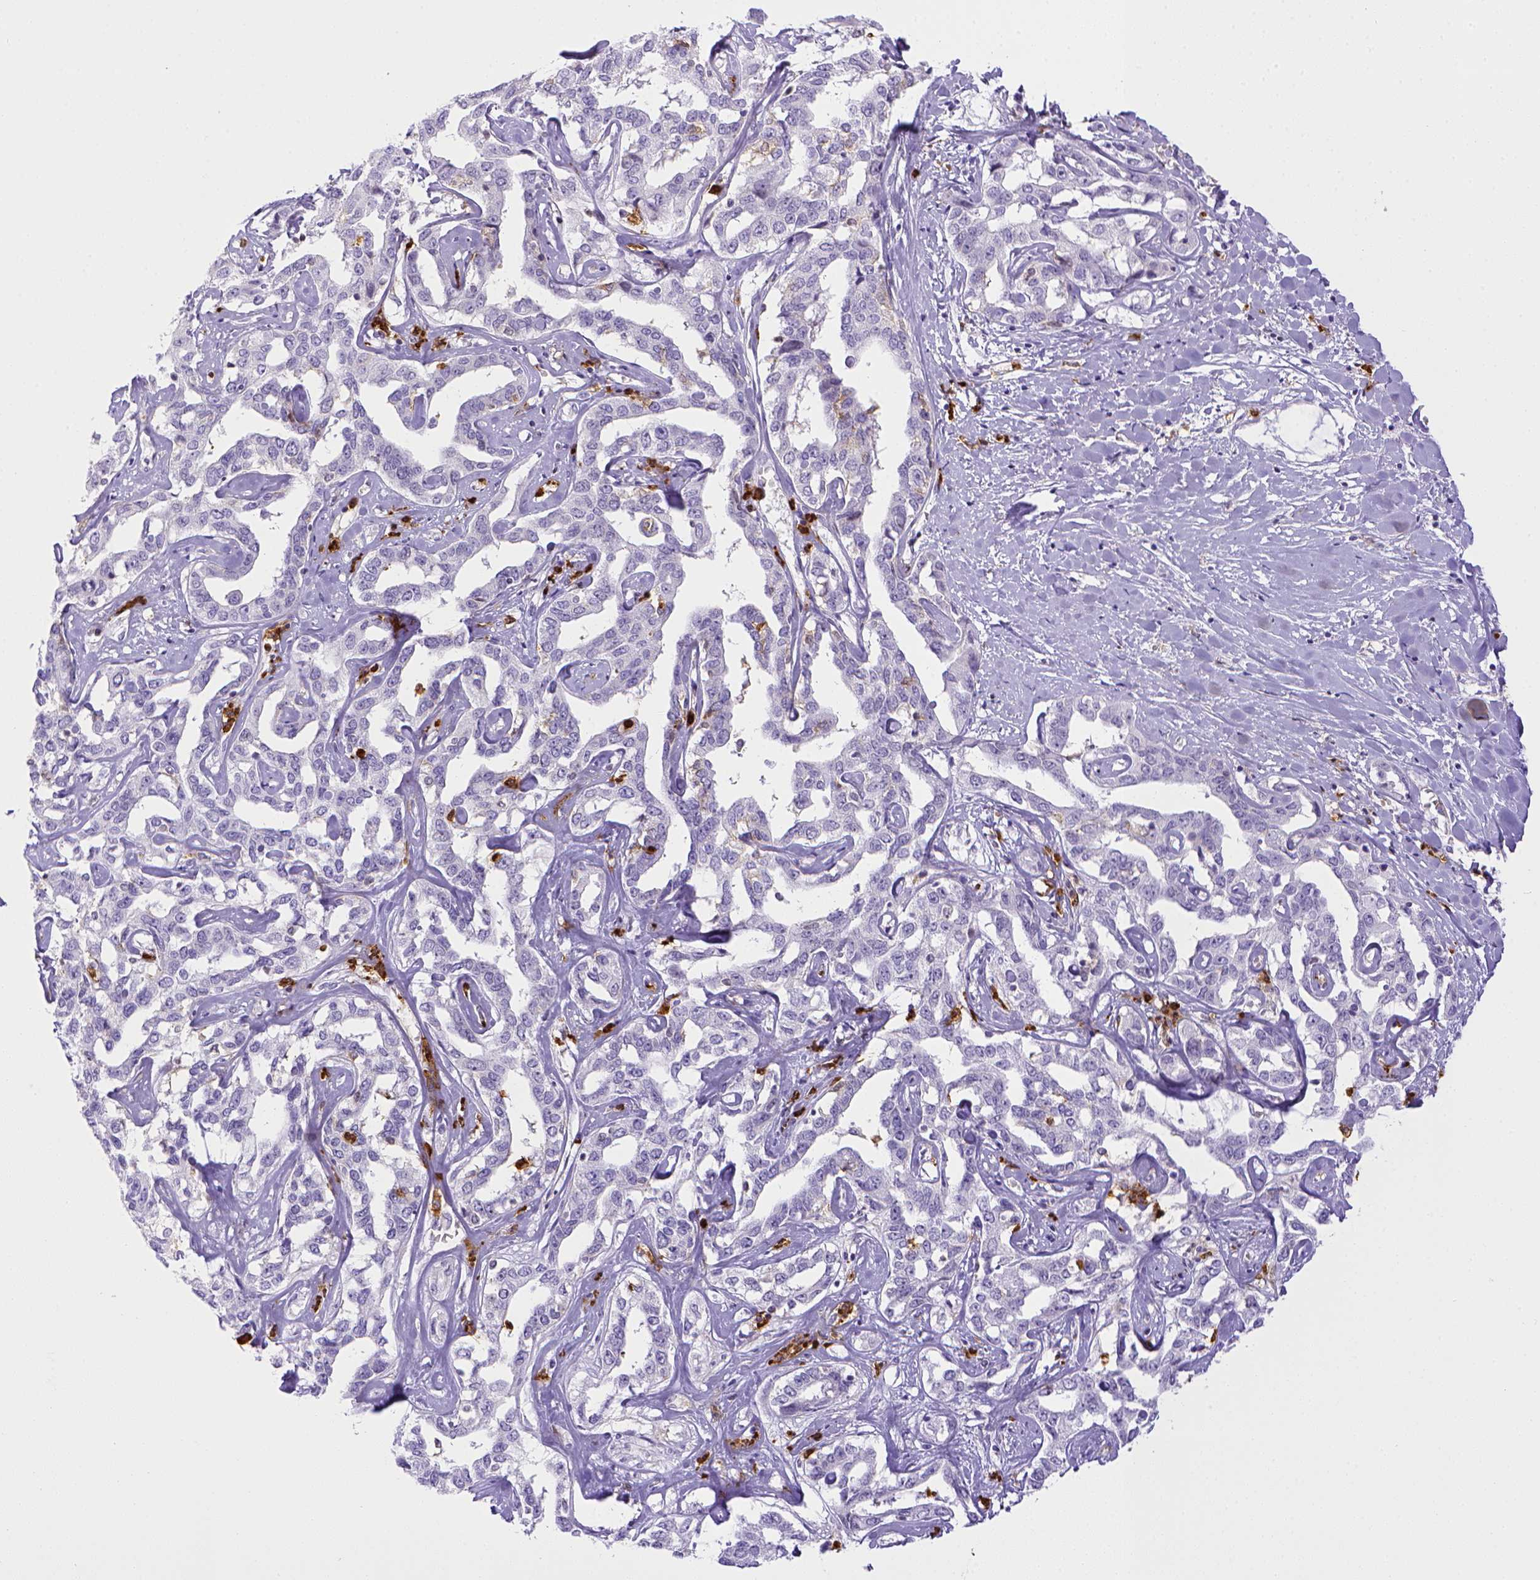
{"staining": {"intensity": "negative", "quantity": "none", "location": "none"}, "tissue": "liver cancer", "cell_type": "Tumor cells", "image_type": "cancer", "snomed": [{"axis": "morphology", "description": "Cholangiocarcinoma"}, {"axis": "topography", "description": "Liver"}], "caption": "DAB immunohistochemical staining of liver cholangiocarcinoma exhibits no significant positivity in tumor cells.", "gene": "ITGAM", "patient": {"sex": "male", "age": 59}}